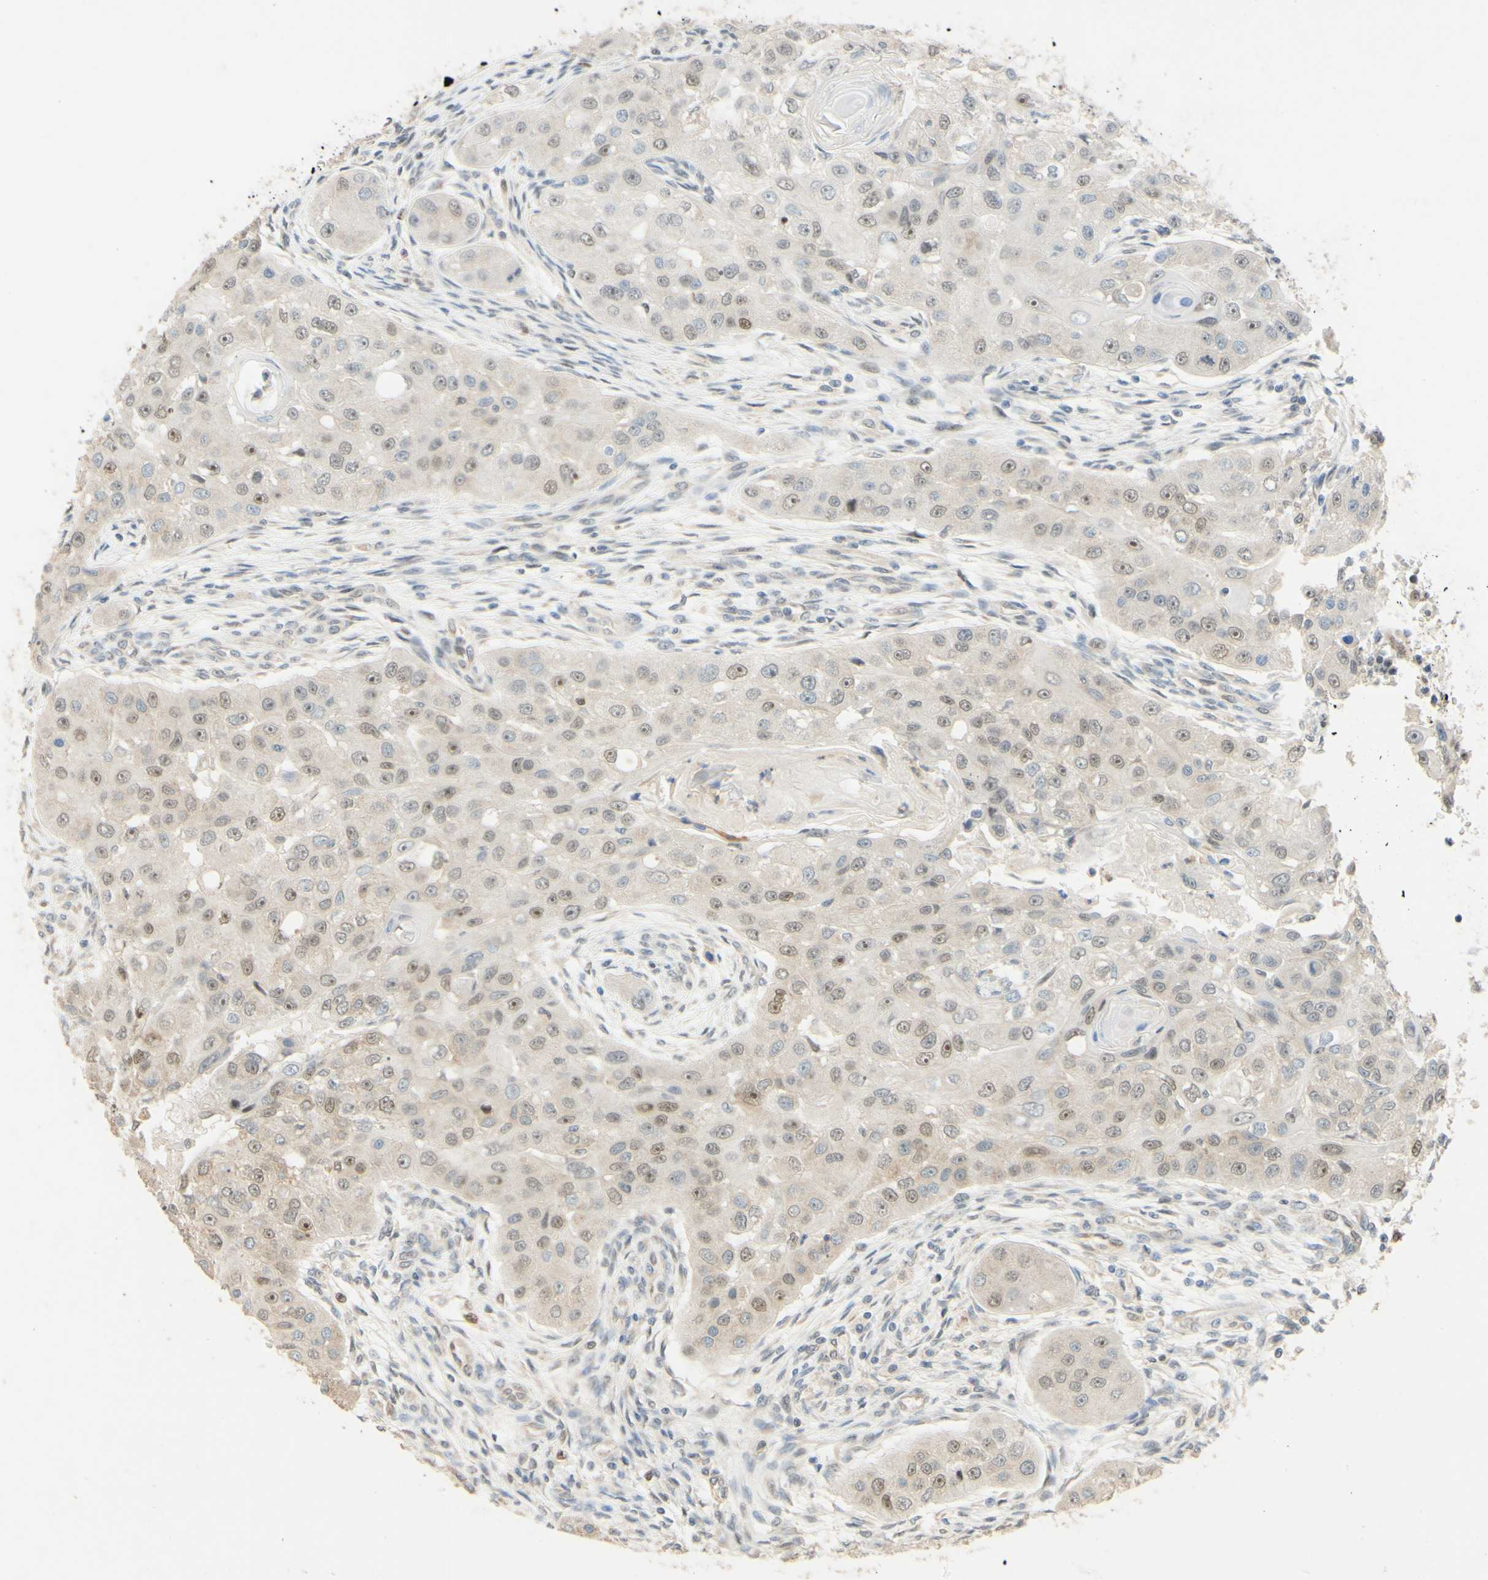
{"staining": {"intensity": "weak", "quantity": "25%-75%", "location": "nuclear"}, "tissue": "head and neck cancer", "cell_type": "Tumor cells", "image_type": "cancer", "snomed": [{"axis": "morphology", "description": "Normal tissue, NOS"}, {"axis": "morphology", "description": "Squamous cell carcinoma, NOS"}, {"axis": "topography", "description": "Skeletal muscle"}, {"axis": "topography", "description": "Head-Neck"}], "caption": "Protein analysis of squamous cell carcinoma (head and neck) tissue exhibits weak nuclear staining in approximately 25%-75% of tumor cells.", "gene": "POLB", "patient": {"sex": "male", "age": 51}}